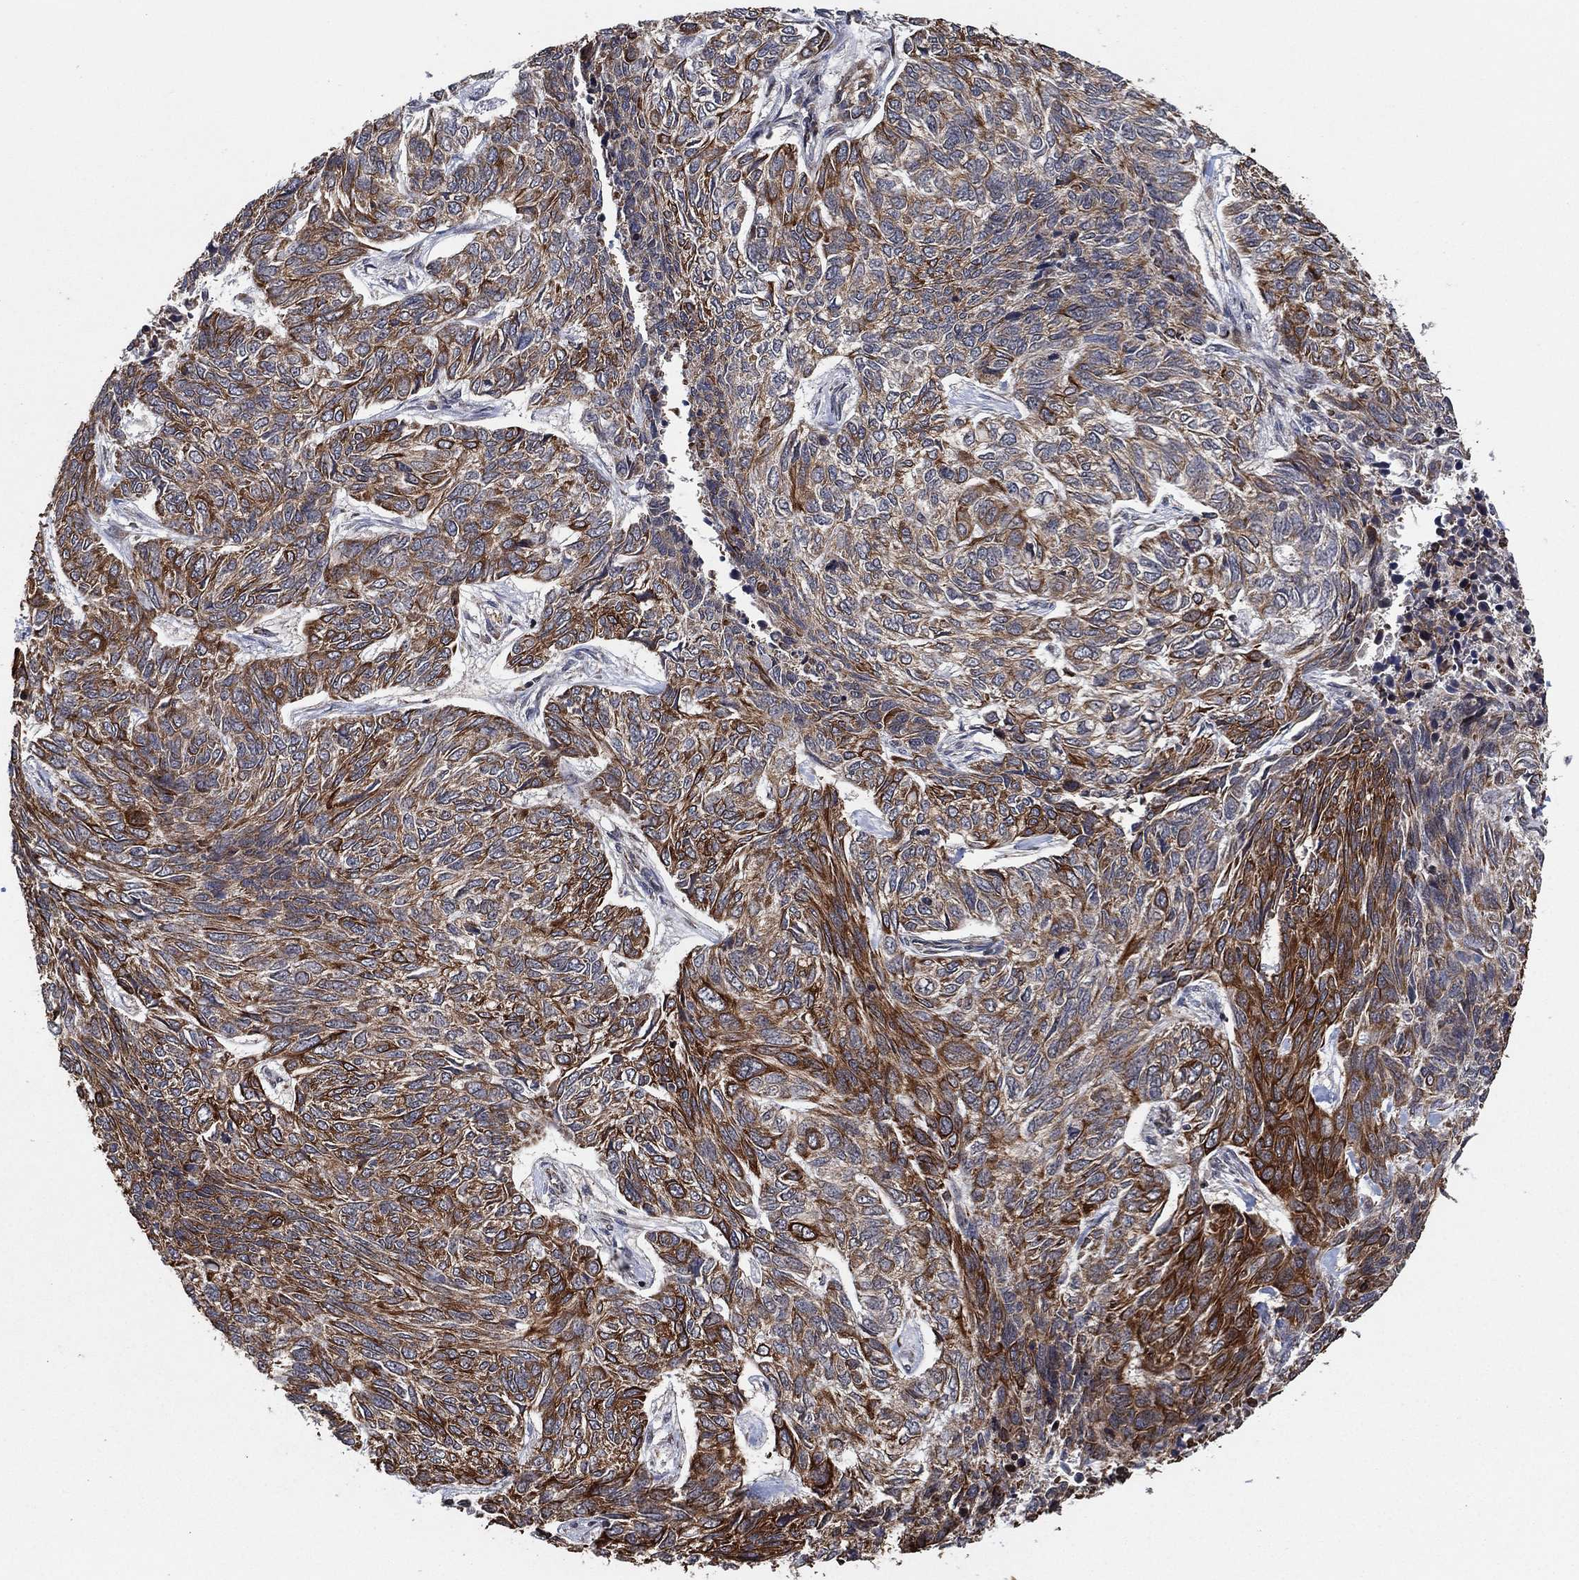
{"staining": {"intensity": "strong", "quantity": "25%-75%", "location": "cytoplasmic/membranous"}, "tissue": "skin cancer", "cell_type": "Tumor cells", "image_type": "cancer", "snomed": [{"axis": "morphology", "description": "Basal cell carcinoma"}, {"axis": "topography", "description": "Skin"}], "caption": "Strong cytoplasmic/membranous protein expression is seen in approximately 25%-75% of tumor cells in basal cell carcinoma (skin).", "gene": "TMCO1", "patient": {"sex": "female", "age": 65}}